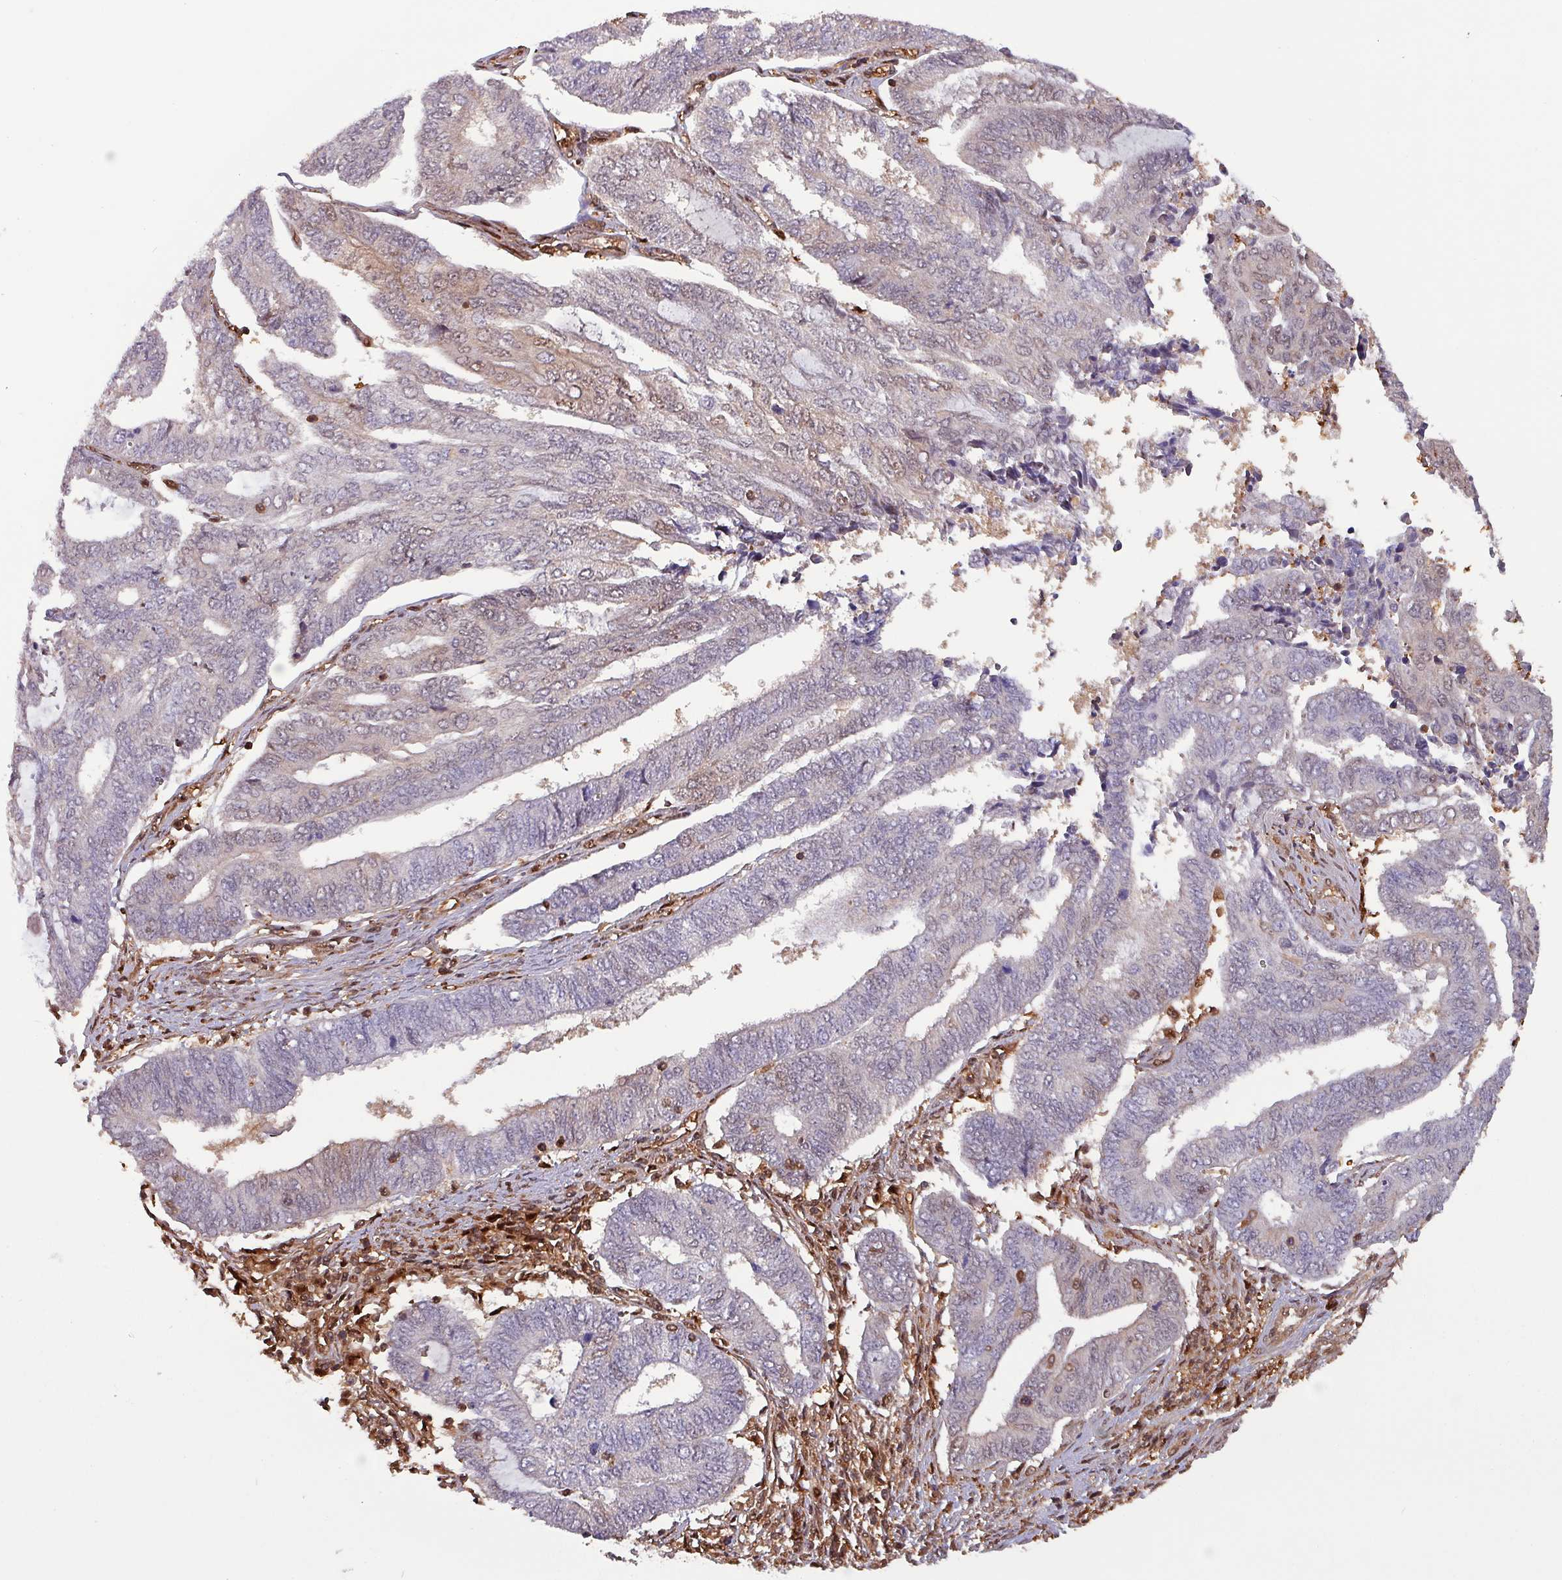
{"staining": {"intensity": "weak", "quantity": "<25%", "location": "nuclear"}, "tissue": "endometrial cancer", "cell_type": "Tumor cells", "image_type": "cancer", "snomed": [{"axis": "morphology", "description": "Adenocarcinoma, NOS"}, {"axis": "topography", "description": "Uterus"}, {"axis": "topography", "description": "Endometrium"}], "caption": "Tumor cells are negative for protein expression in human endometrial cancer.", "gene": "PSMB8", "patient": {"sex": "female", "age": 70}}